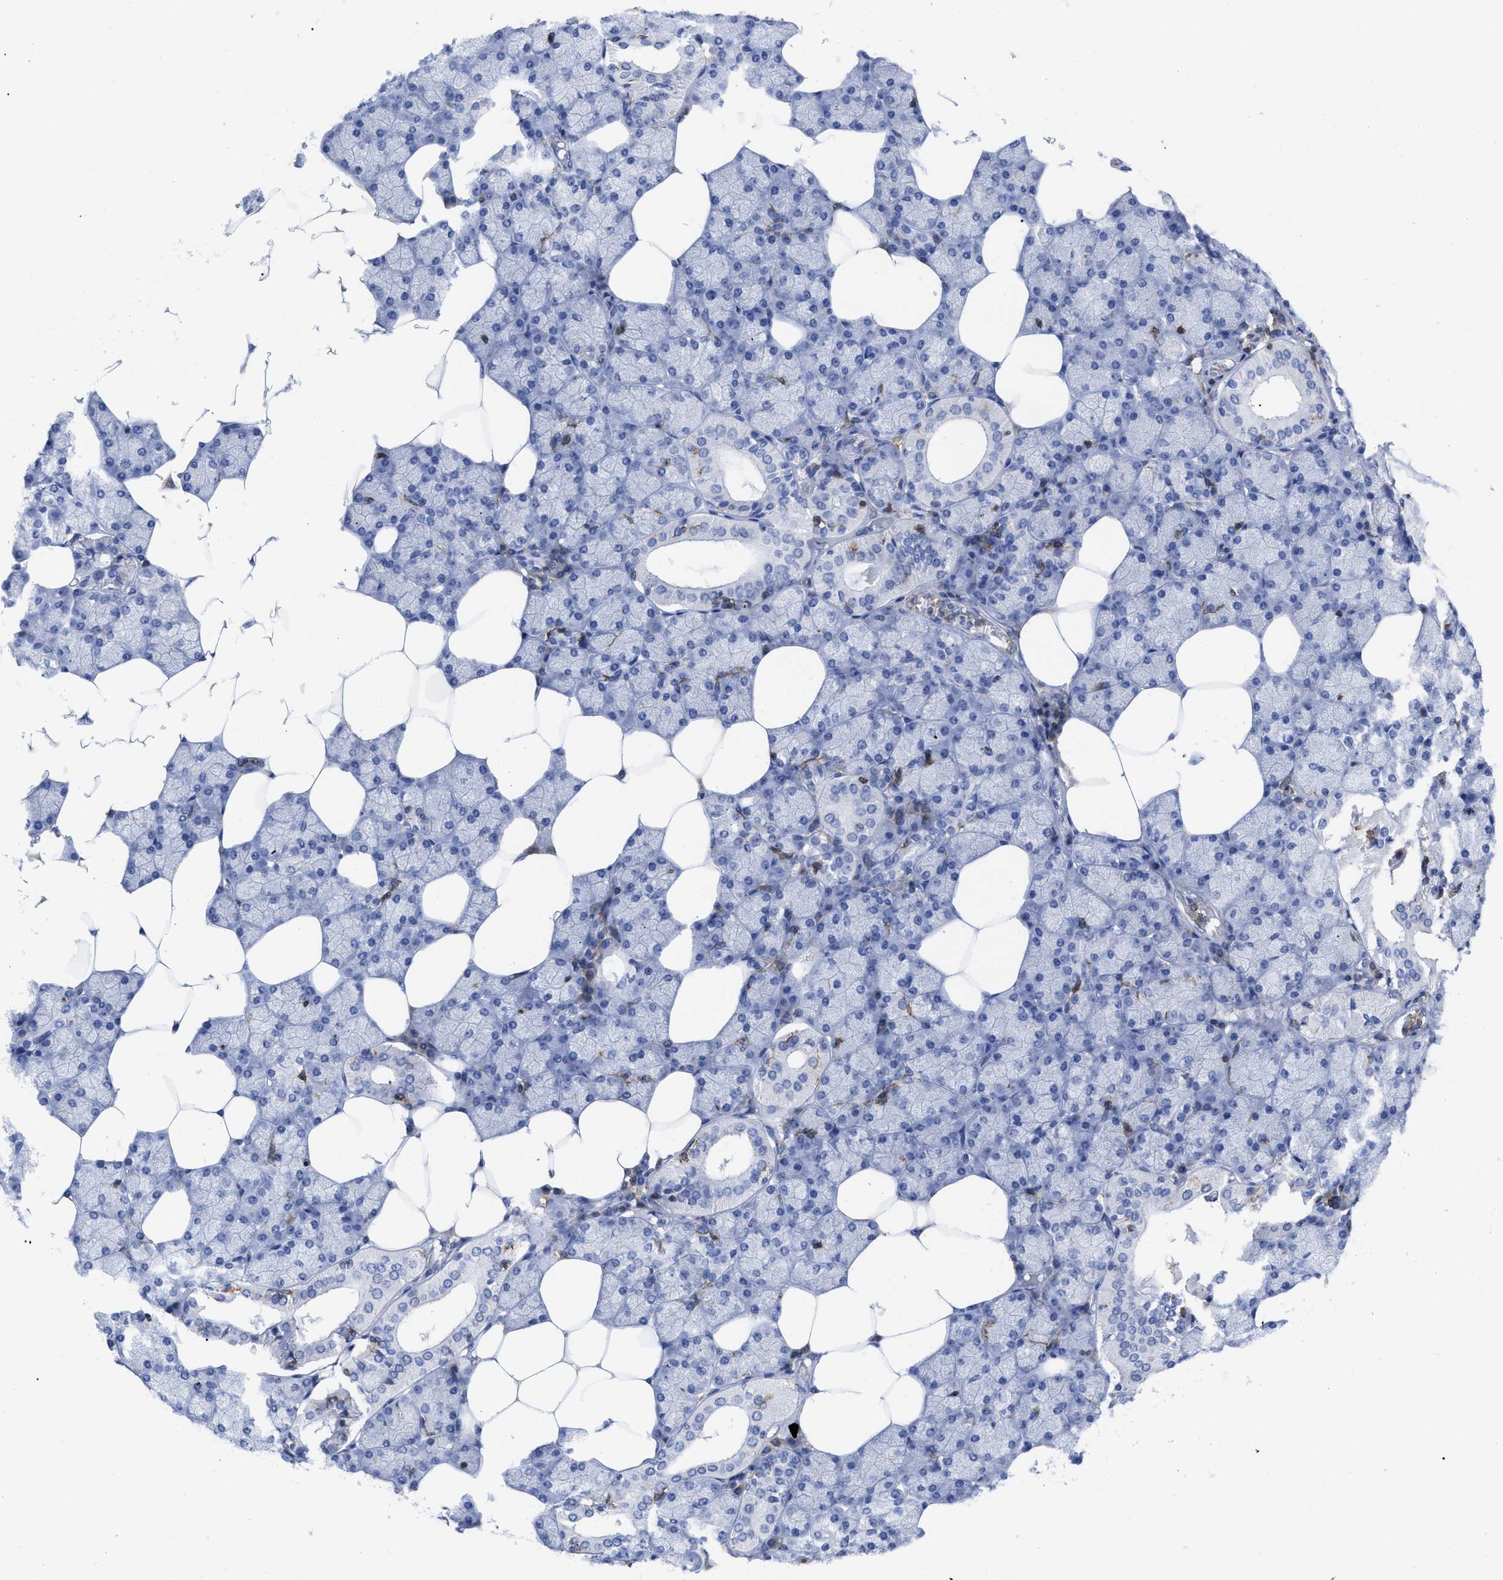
{"staining": {"intensity": "negative", "quantity": "none", "location": "none"}, "tissue": "salivary gland", "cell_type": "Glandular cells", "image_type": "normal", "snomed": [{"axis": "morphology", "description": "Normal tissue, NOS"}, {"axis": "topography", "description": "Salivary gland"}], "caption": "Image shows no protein positivity in glandular cells of unremarkable salivary gland.", "gene": "HCLS1", "patient": {"sex": "male", "age": 62}}